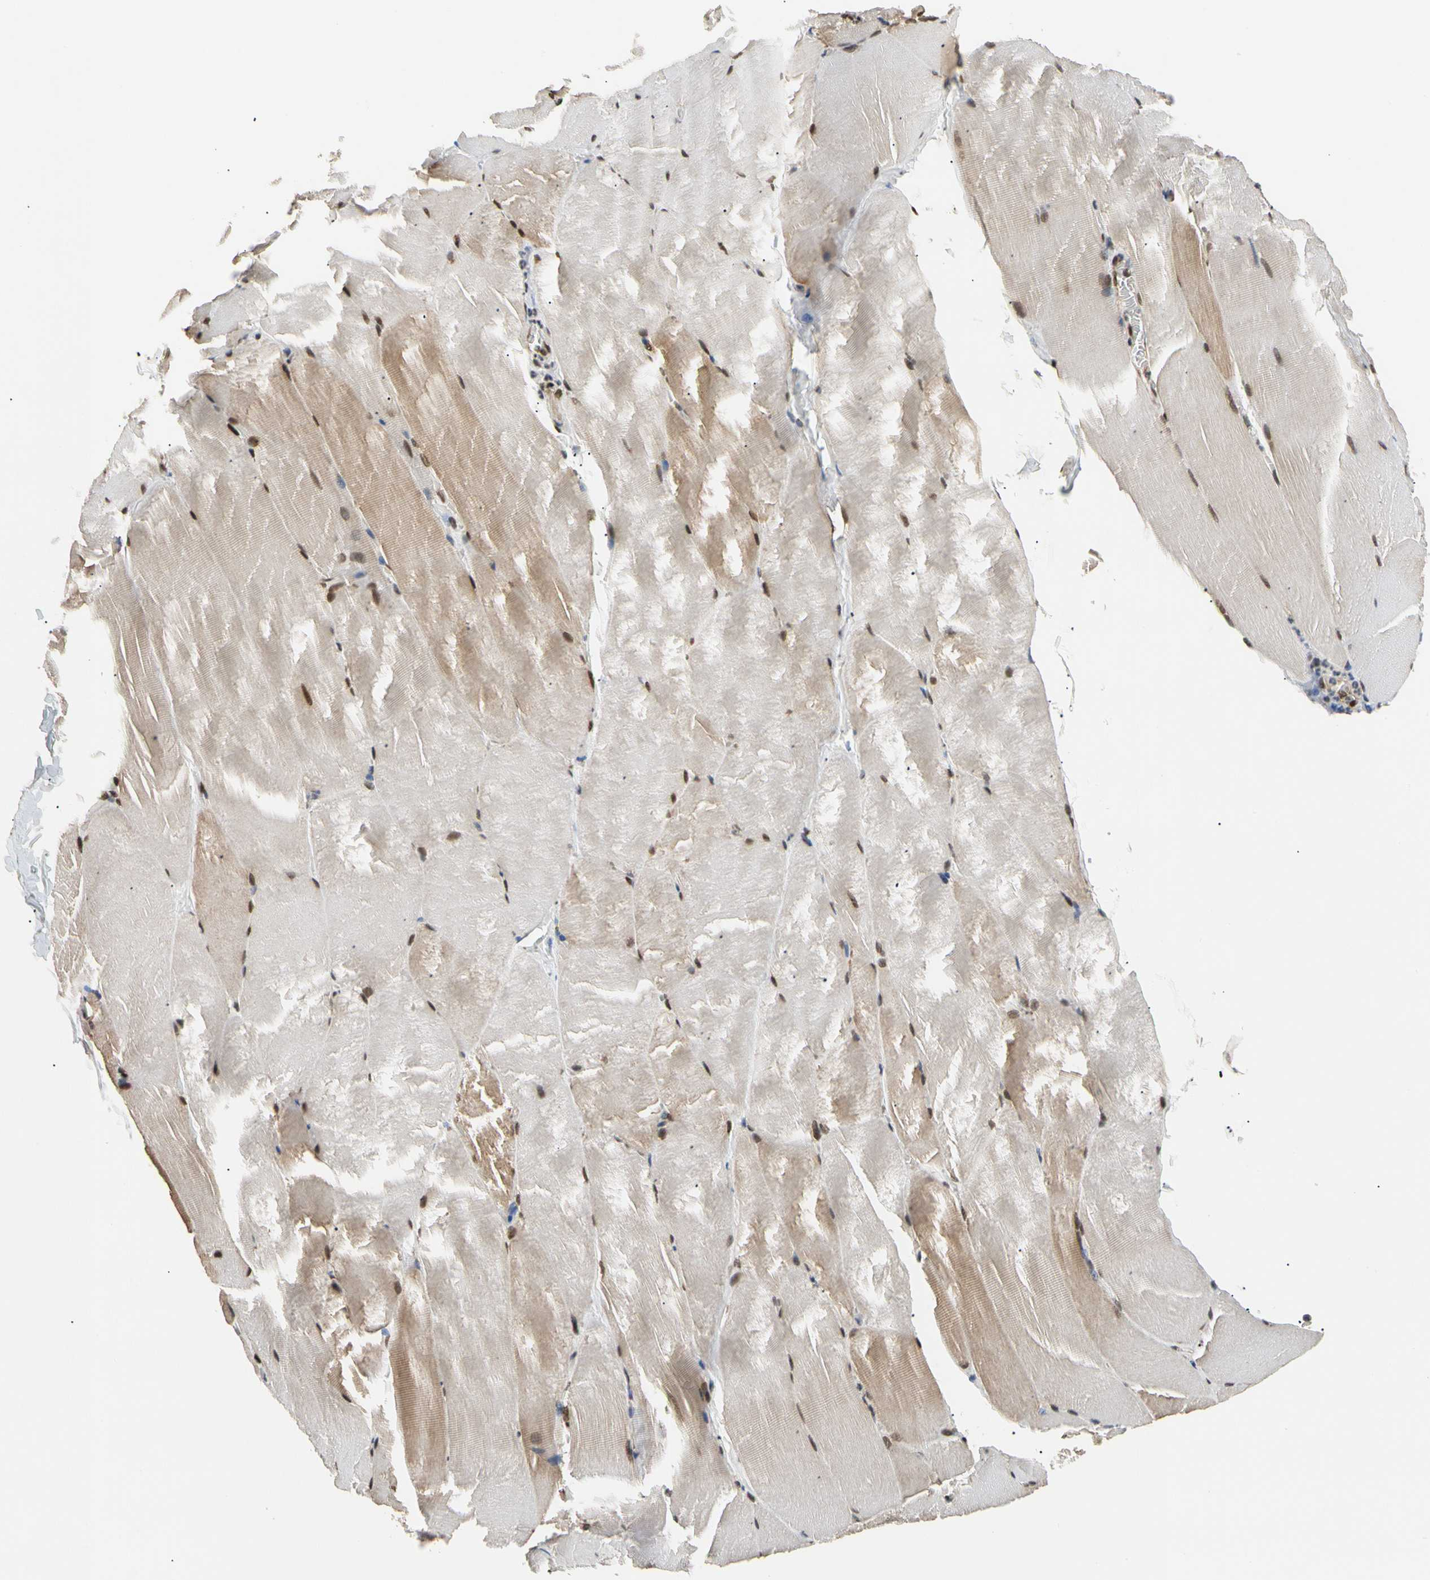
{"staining": {"intensity": "weak", "quantity": "<25%", "location": "cytoplasmic/membranous"}, "tissue": "skeletal muscle", "cell_type": "Myocytes", "image_type": "normal", "snomed": [{"axis": "morphology", "description": "Normal tissue, NOS"}, {"axis": "topography", "description": "Skeletal muscle"}], "caption": "Immunohistochemical staining of benign skeletal muscle displays no significant positivity in myocytes. Nuclei are stained in blue.", "gene": "EIF1AX", "patient": {"sex": "male", "age": 71}}